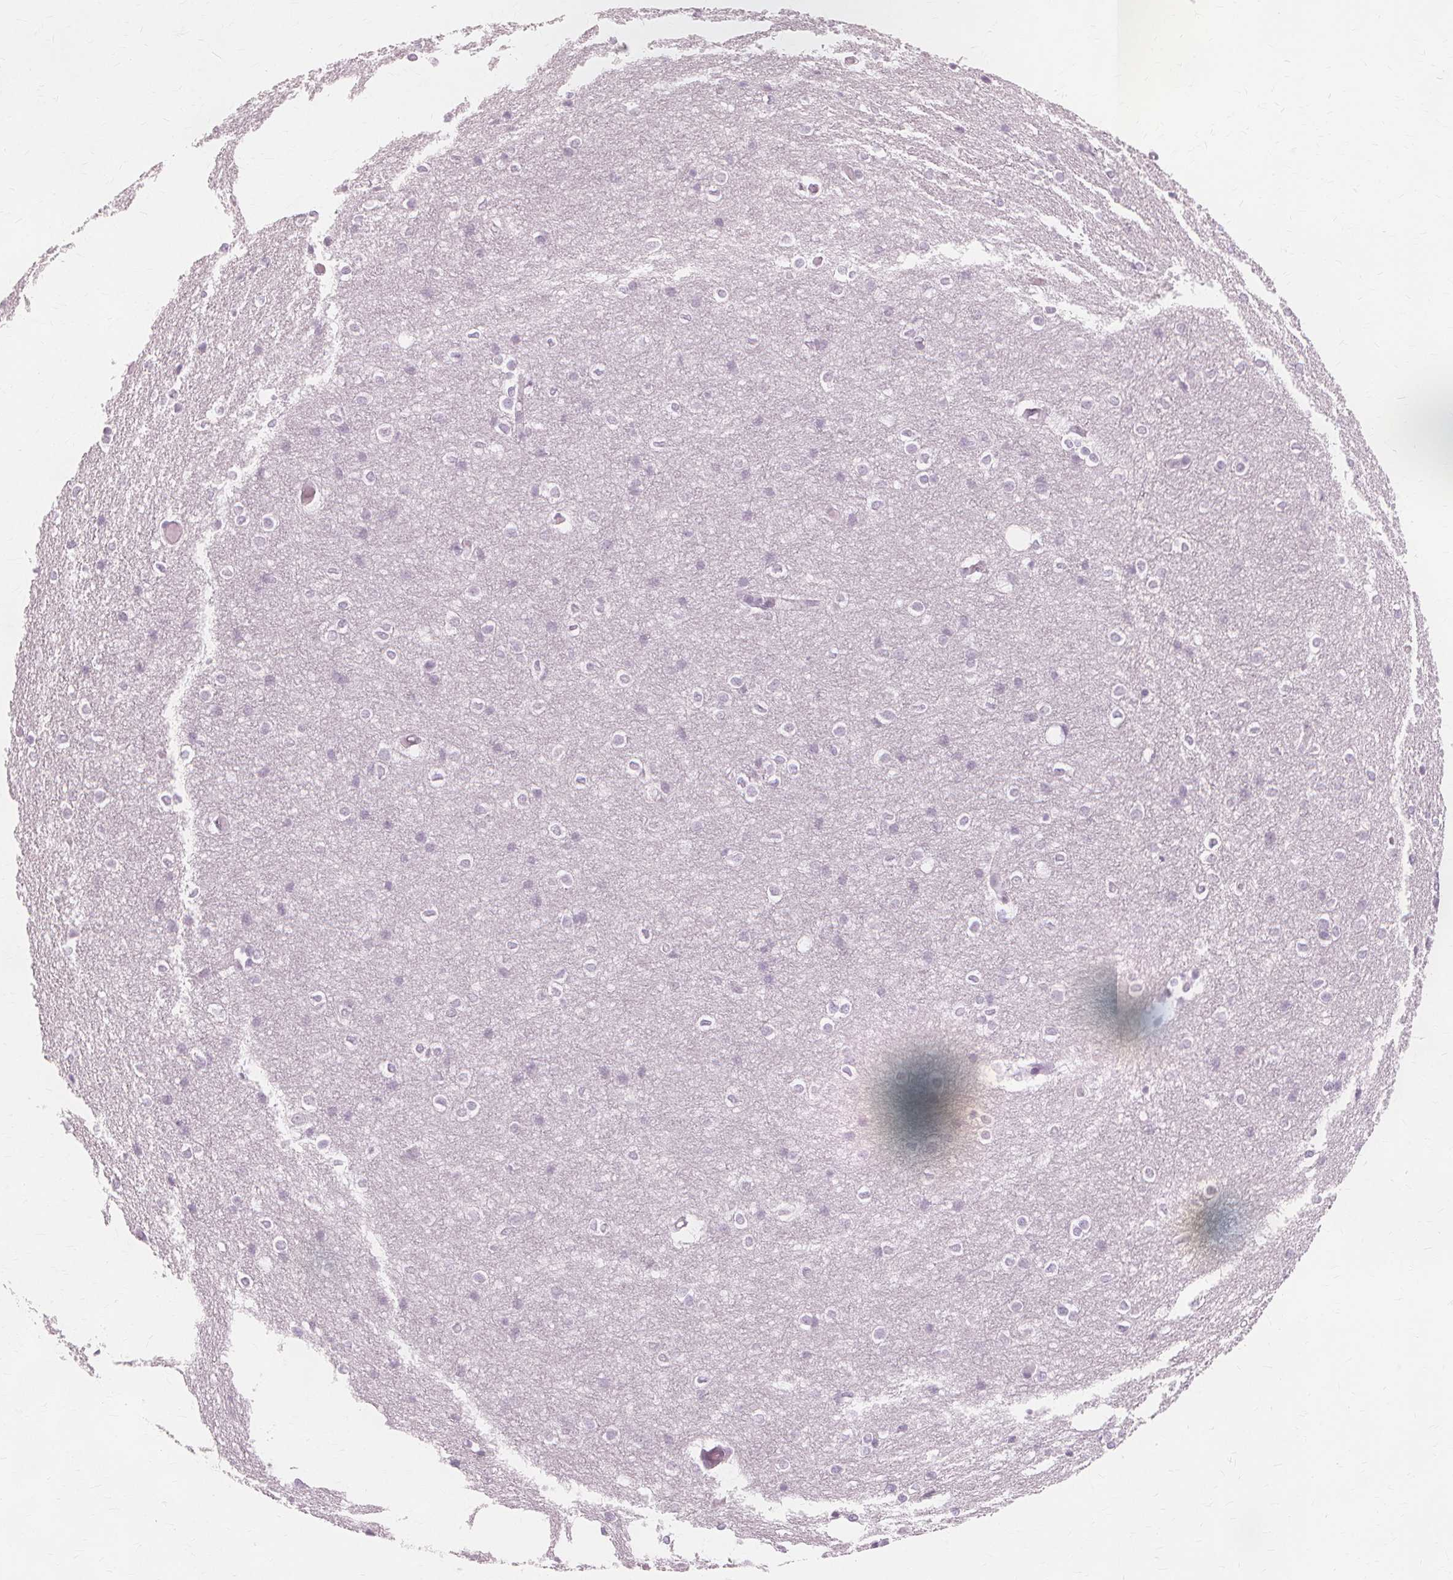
{"staining": {"intensity": "negative", "quantity": "none", "location": "none"}, "tissue": "cerebral cortex", "cell_type": "Endothelial cells", "image_type": "normal", "snomed": [{"axis": "morphology", "description": "Normal tissue, NOS"}, {"axis": "topography", "description": "Cerebral cortex"}], "caption": "A histopathology image of cerebral cortex stained for a protein exhibits no brown staining in endothelial cells.", "gene": "TFF1", "patient": {"sex": "male", "age": 37}}